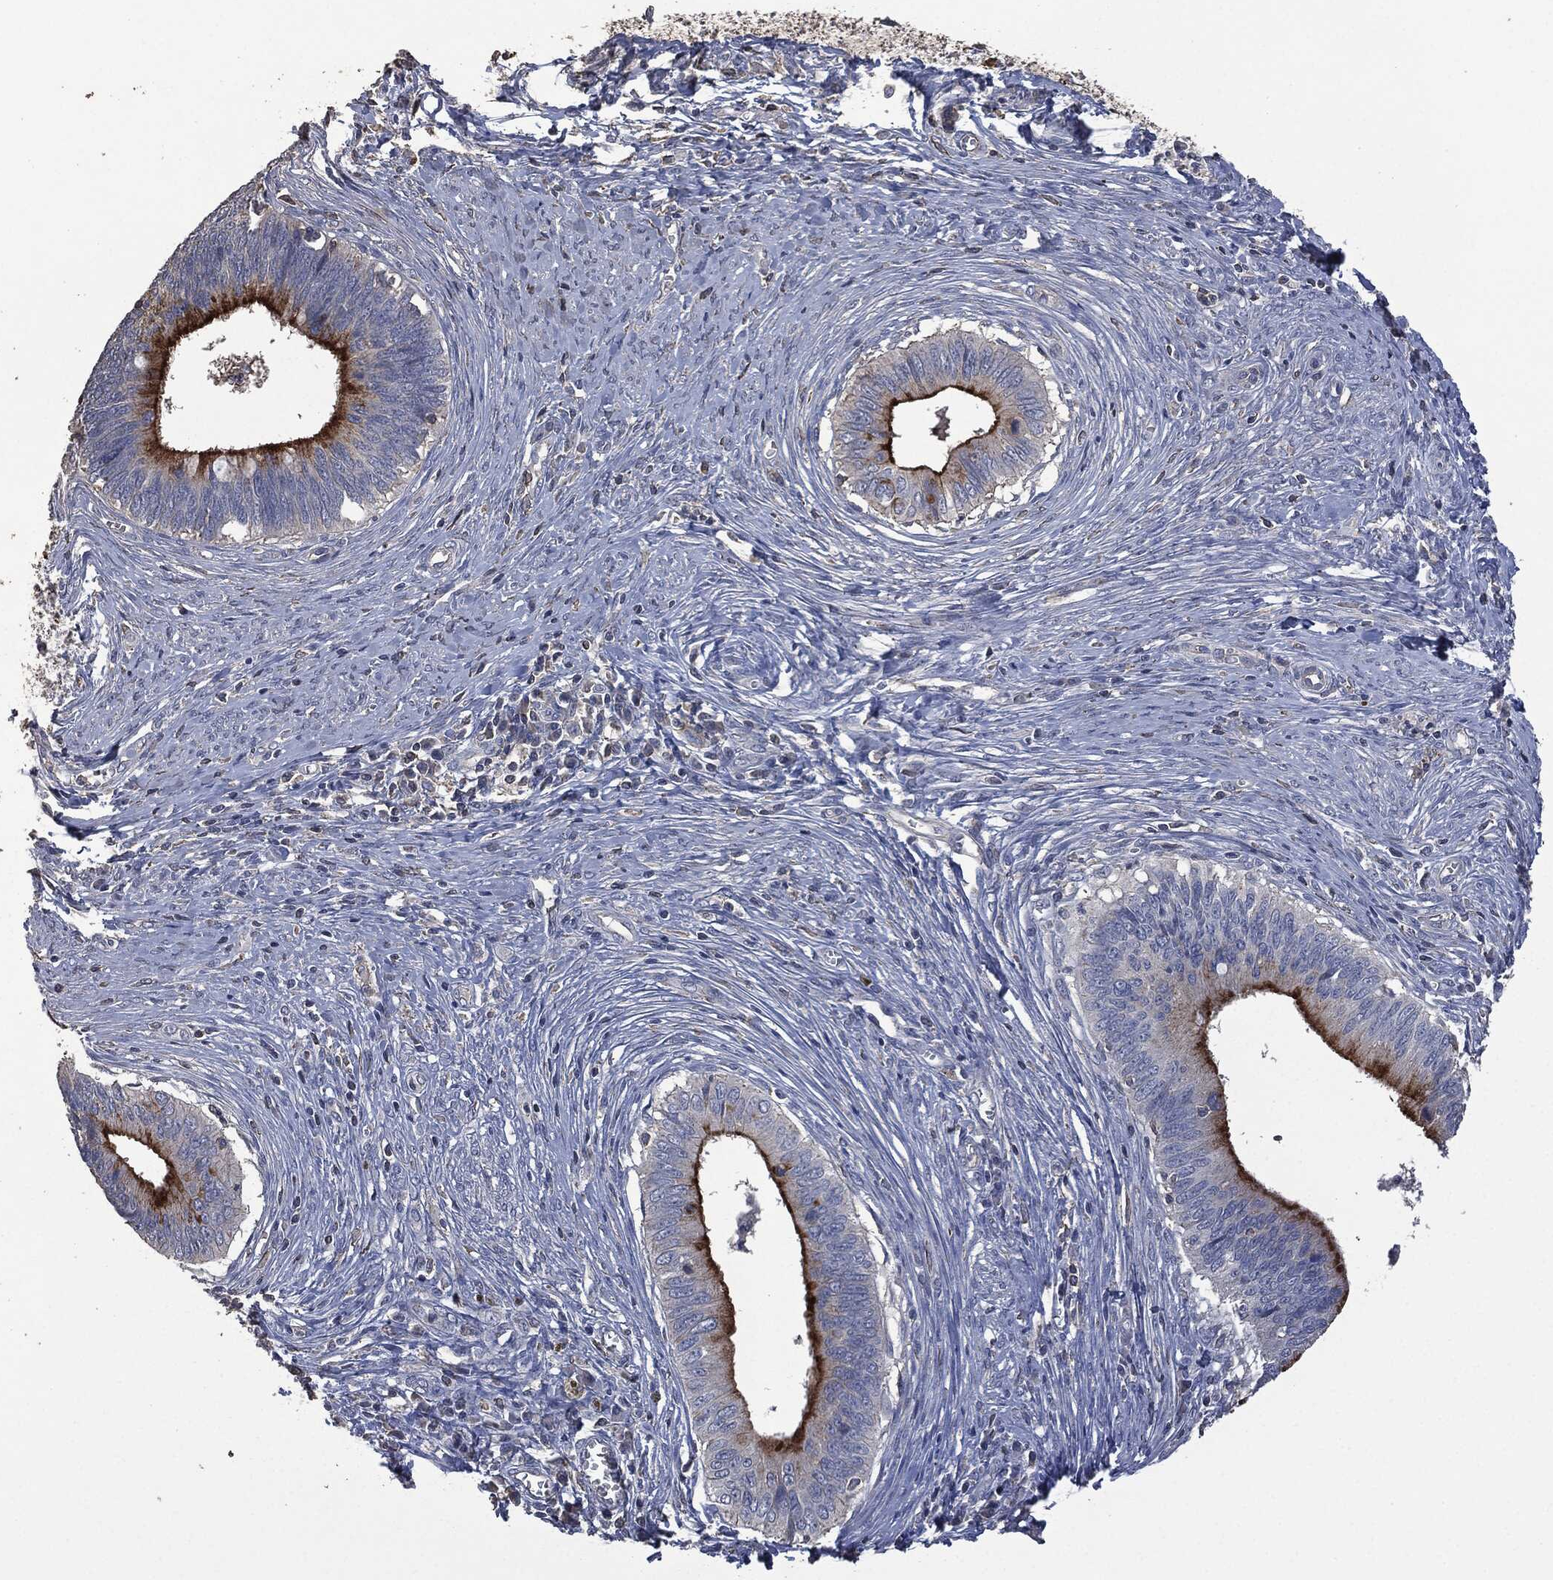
{"staining": {"intensity": "strong", "quantity": "25%-75%", "location": "cytoplasmic/membranous"}, "tissue": "cervical cancer", "cell_type": "Tumor cells", "image_type": "cancer", "snomed": [{"axis": "morphology", "description": "Adenocarcinoma, NOS"}, {"axis": "topography", "description": "Cervix"}], "caption": "Strong cytoplasmic/membranous expression is identified in about 25%-75% of tumor cells in cervical cancer.", "gene": "MSLN", "patient": {"sex": "female", "age": 42}}